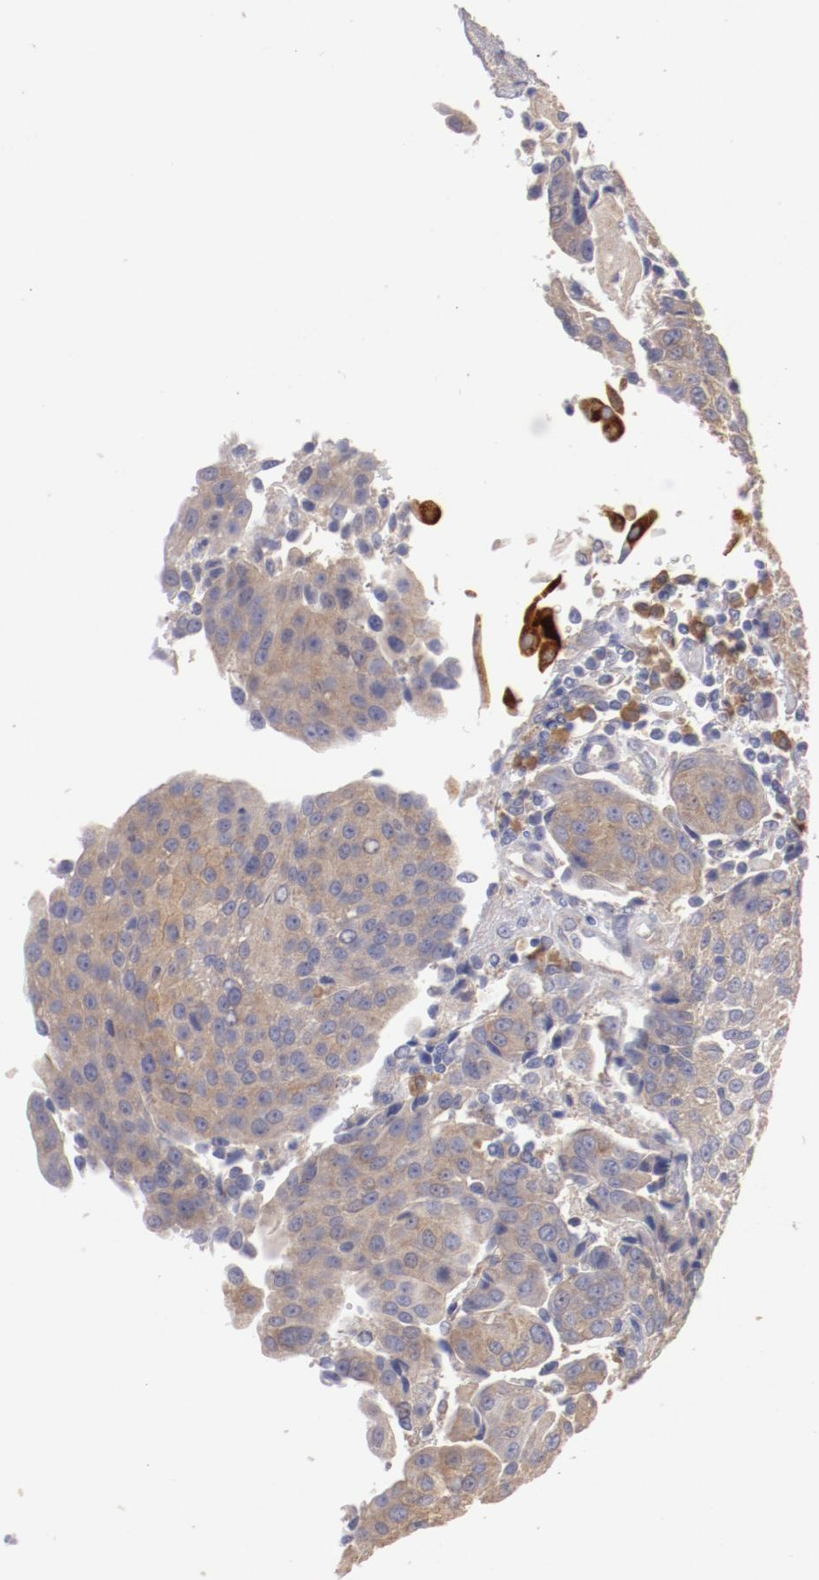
{"staining": {"intensity": "weak", "quantity": ">75%", "location": "cytoplasmic/membranous"}, "tissue": "urothelial cancer", "cell_type": "Tumor cells", "image_type": "cancer", "snomed": [{"axis": "morphology", "description": "Urothelial carcinoma, High grade"}, {"axis": "topography", "description": "Urinary bladder"}], "caption": "Tumor cells reveal low levels of weak cytoplasmic/membranous positivity in about >75% of cells in urothelial cancer.", "gene": "ENTPD5", "patient": {"sex": "female", "age": 85}}